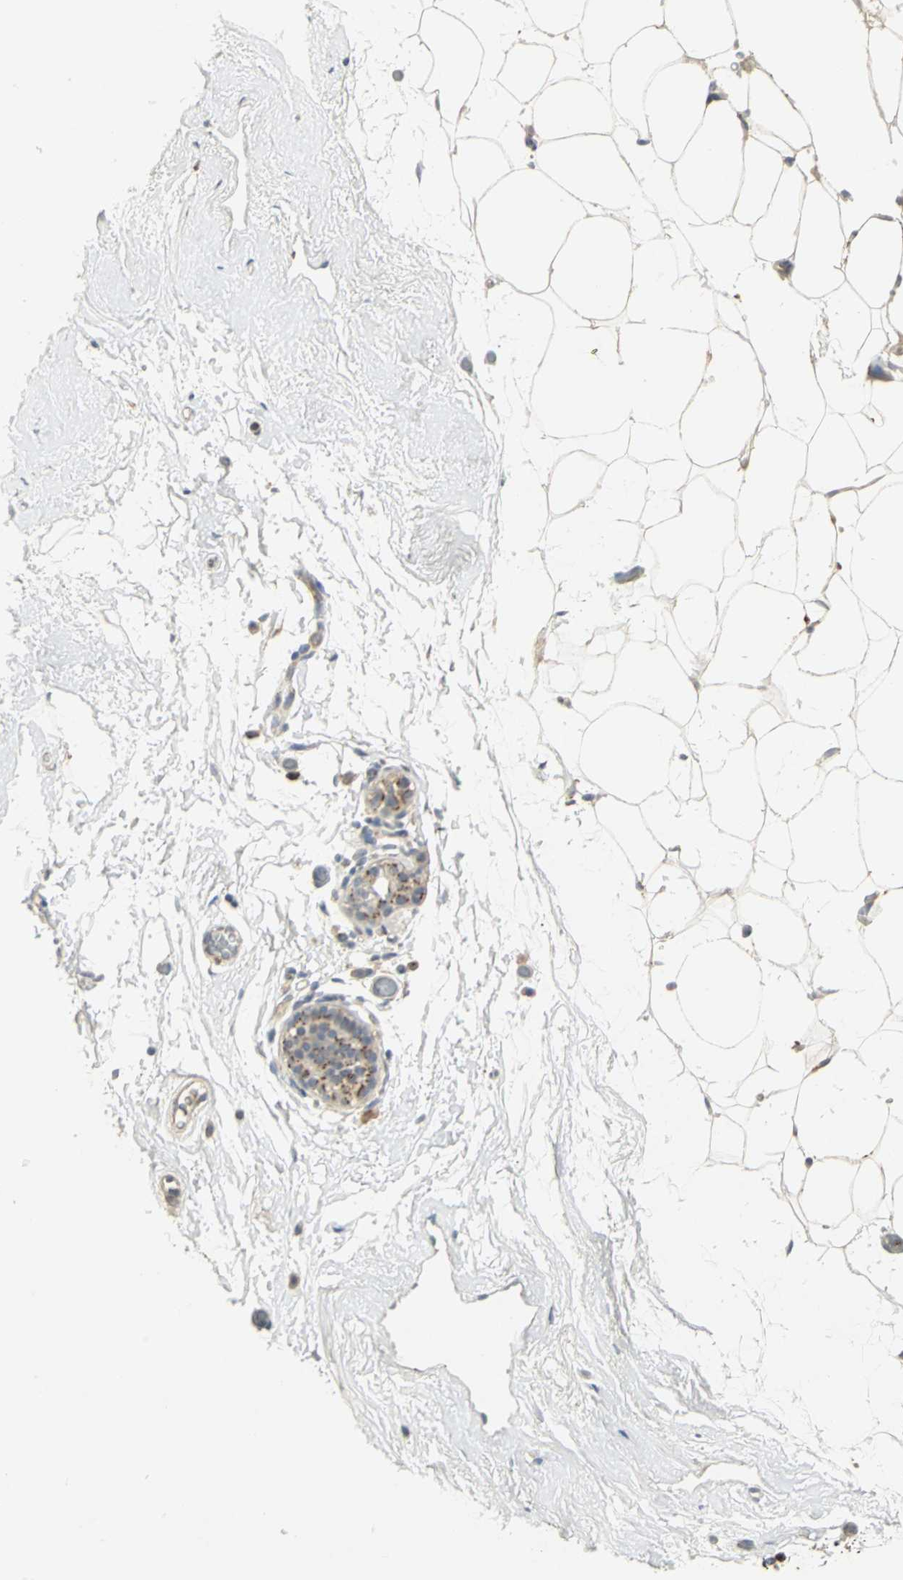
{"staining": {"intensity": "weak", "quantity": ">75%", "location": "cytoplasmic/membranous"}, "tissue": "breast", "cell_type": "Adipocytes", "image_type": "normal", "snomed": [{"axis": "morphology", "description": "Normal tissue, NOS"}, {"axis": "topography", "description": "Breast"}], "caption": "Protein expression analysis of normal breast demonstrates weak cytoplasmic/membranous expression in approximately >75% of adipocytes. (Stains: DAB (3,3'-diaminobenzidine) in brown, nuclei in blue, Microscopy: brightfield microscopy at high magnification).", "gene": "TM9SF2", "patient": {"sex": "female", "age": 75}}